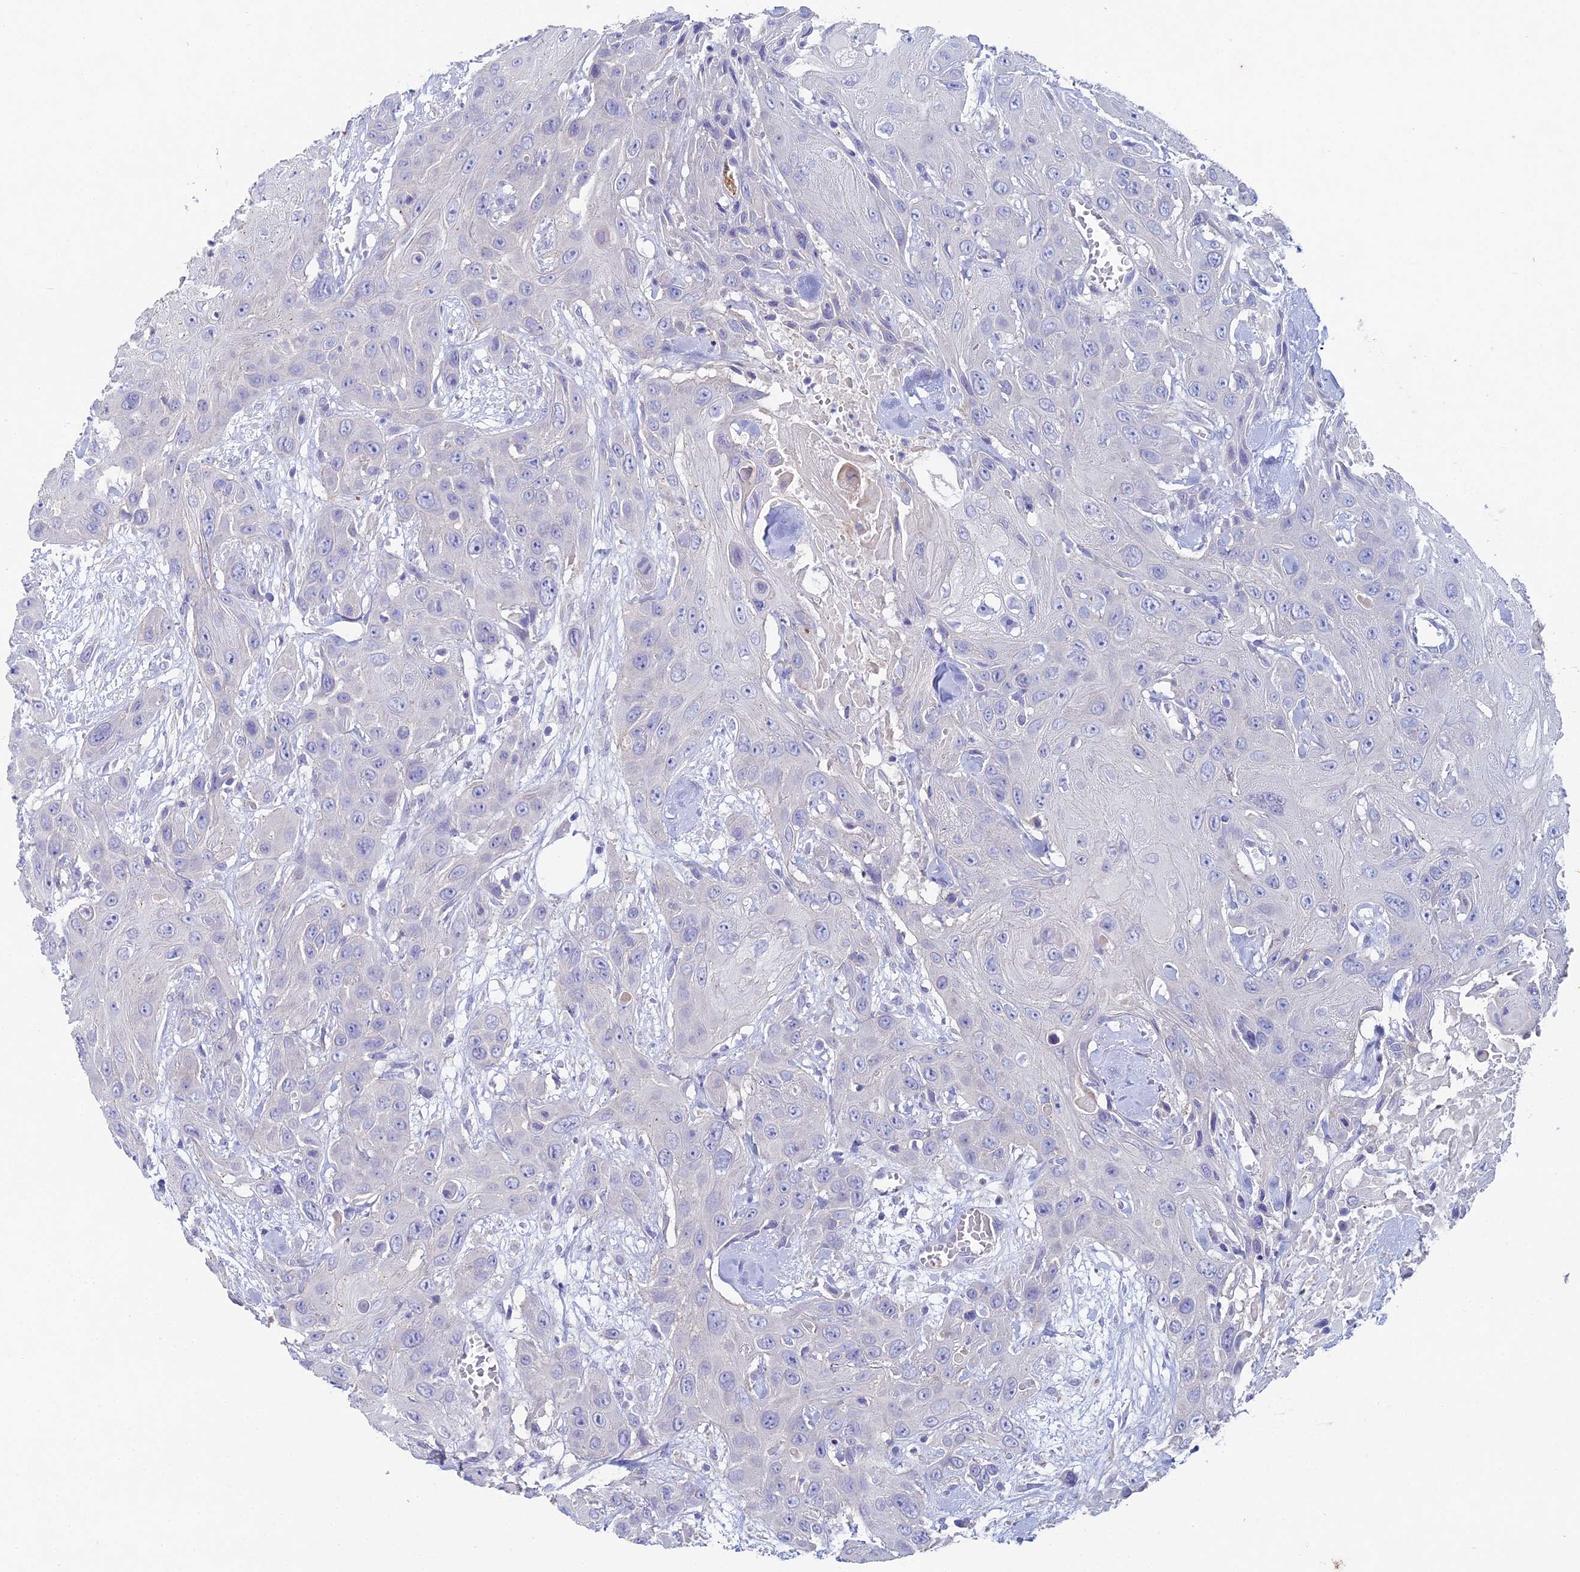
{"staining": {"intensity": "negative", "quantity": "none", "location": "none"}, "tissue": "head and neck cancer", "cell_type": "Tumor cells", "image_type": "cancer", "snomed": [{"axis": "morphology", "description": "Squamous cell carcinoma, NOS"}, {"axis": "topography", "description": "Head-Neck"}], "caption": "Immunohistochemistry photomicrograph of human squamous cell carcinoma (head and neck) stained for a protein (brown), which shows no positivity in tumor cells. (Brightfield microscopy of DAB IHC at high magnification).", "gene": "NCAM1", "patient": {"sex": "male", "age": 81}}